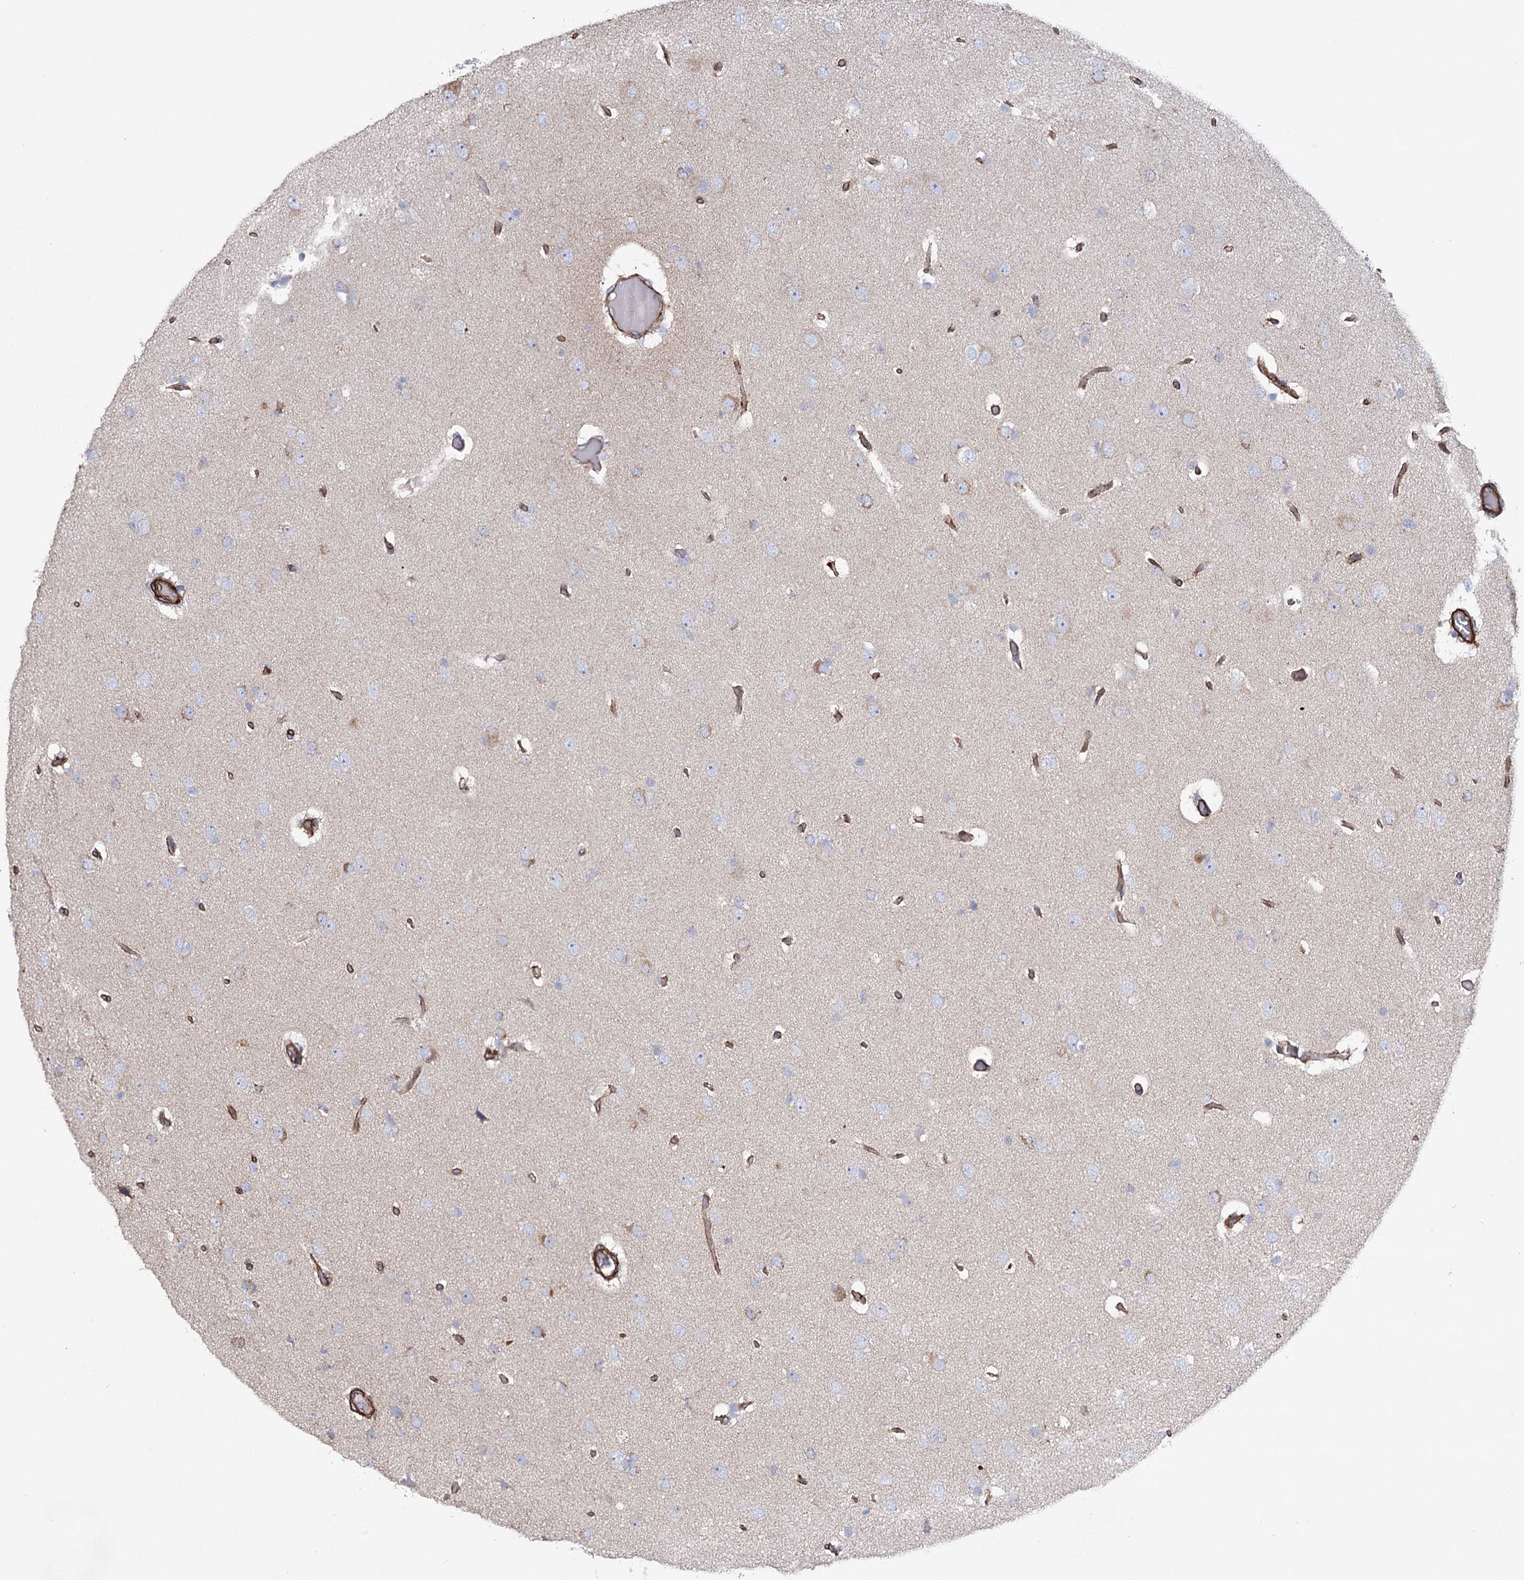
{"staining": {"intensity": "negative", "quantity": "none", "location": "none"}, "tissue": "glioma", "cell_type": "Tumor cells", "image_type": "cancer", "snomed": [{"axis": "morphology", "description": "Glioma, malignant, High grade"}, {"axis": "topography", "description": "Brain"}], "caption": "High power microscopy photomicrograph of an immunohistochemistry (IHC) image of glioma, revealing no significant staining in tumor cells.", "gene": "TMEM164", "patient": {"sex": "female", "age": 59}}